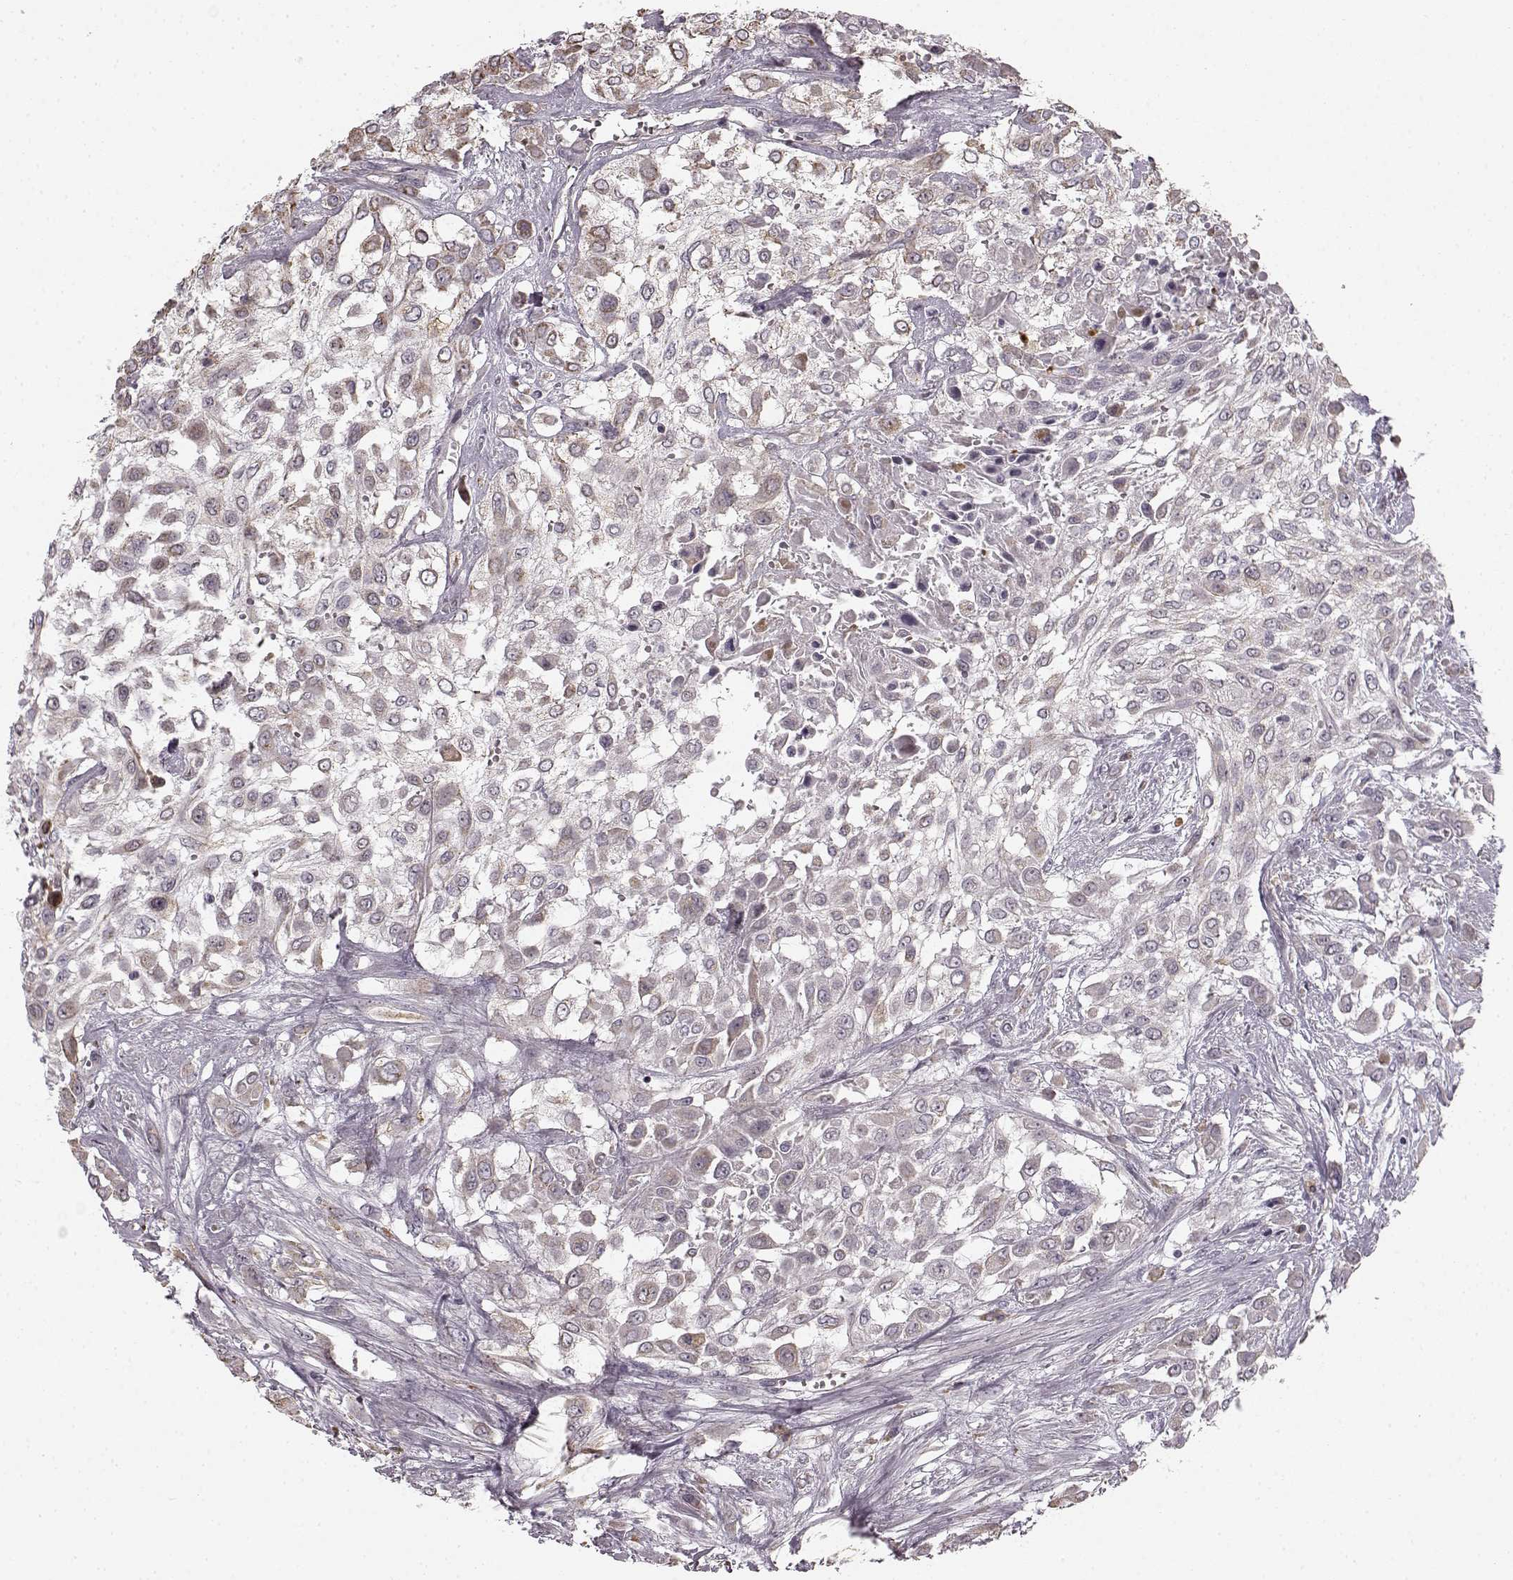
{"staining": {"intensity": "weak", "quantity": "<25%", "location": "cytoplasmic/membranous"}, "tissue": "urothelial cancer", "cell_type": "Tumor cells", "image_type": "cancer", "snomed": [{"axis": "morphology", "description": "Urothelial carcinoma, High grade"}, {"axis": "topography", "description": "Urinary bladder"}], "caption": "Human urothelial cancer stained for a protein using immunohistochemistry (IHC) reveals no positivity in tumor cells.", "gene": "HMMR", "patient": {"sex": "male", "age": 57}}